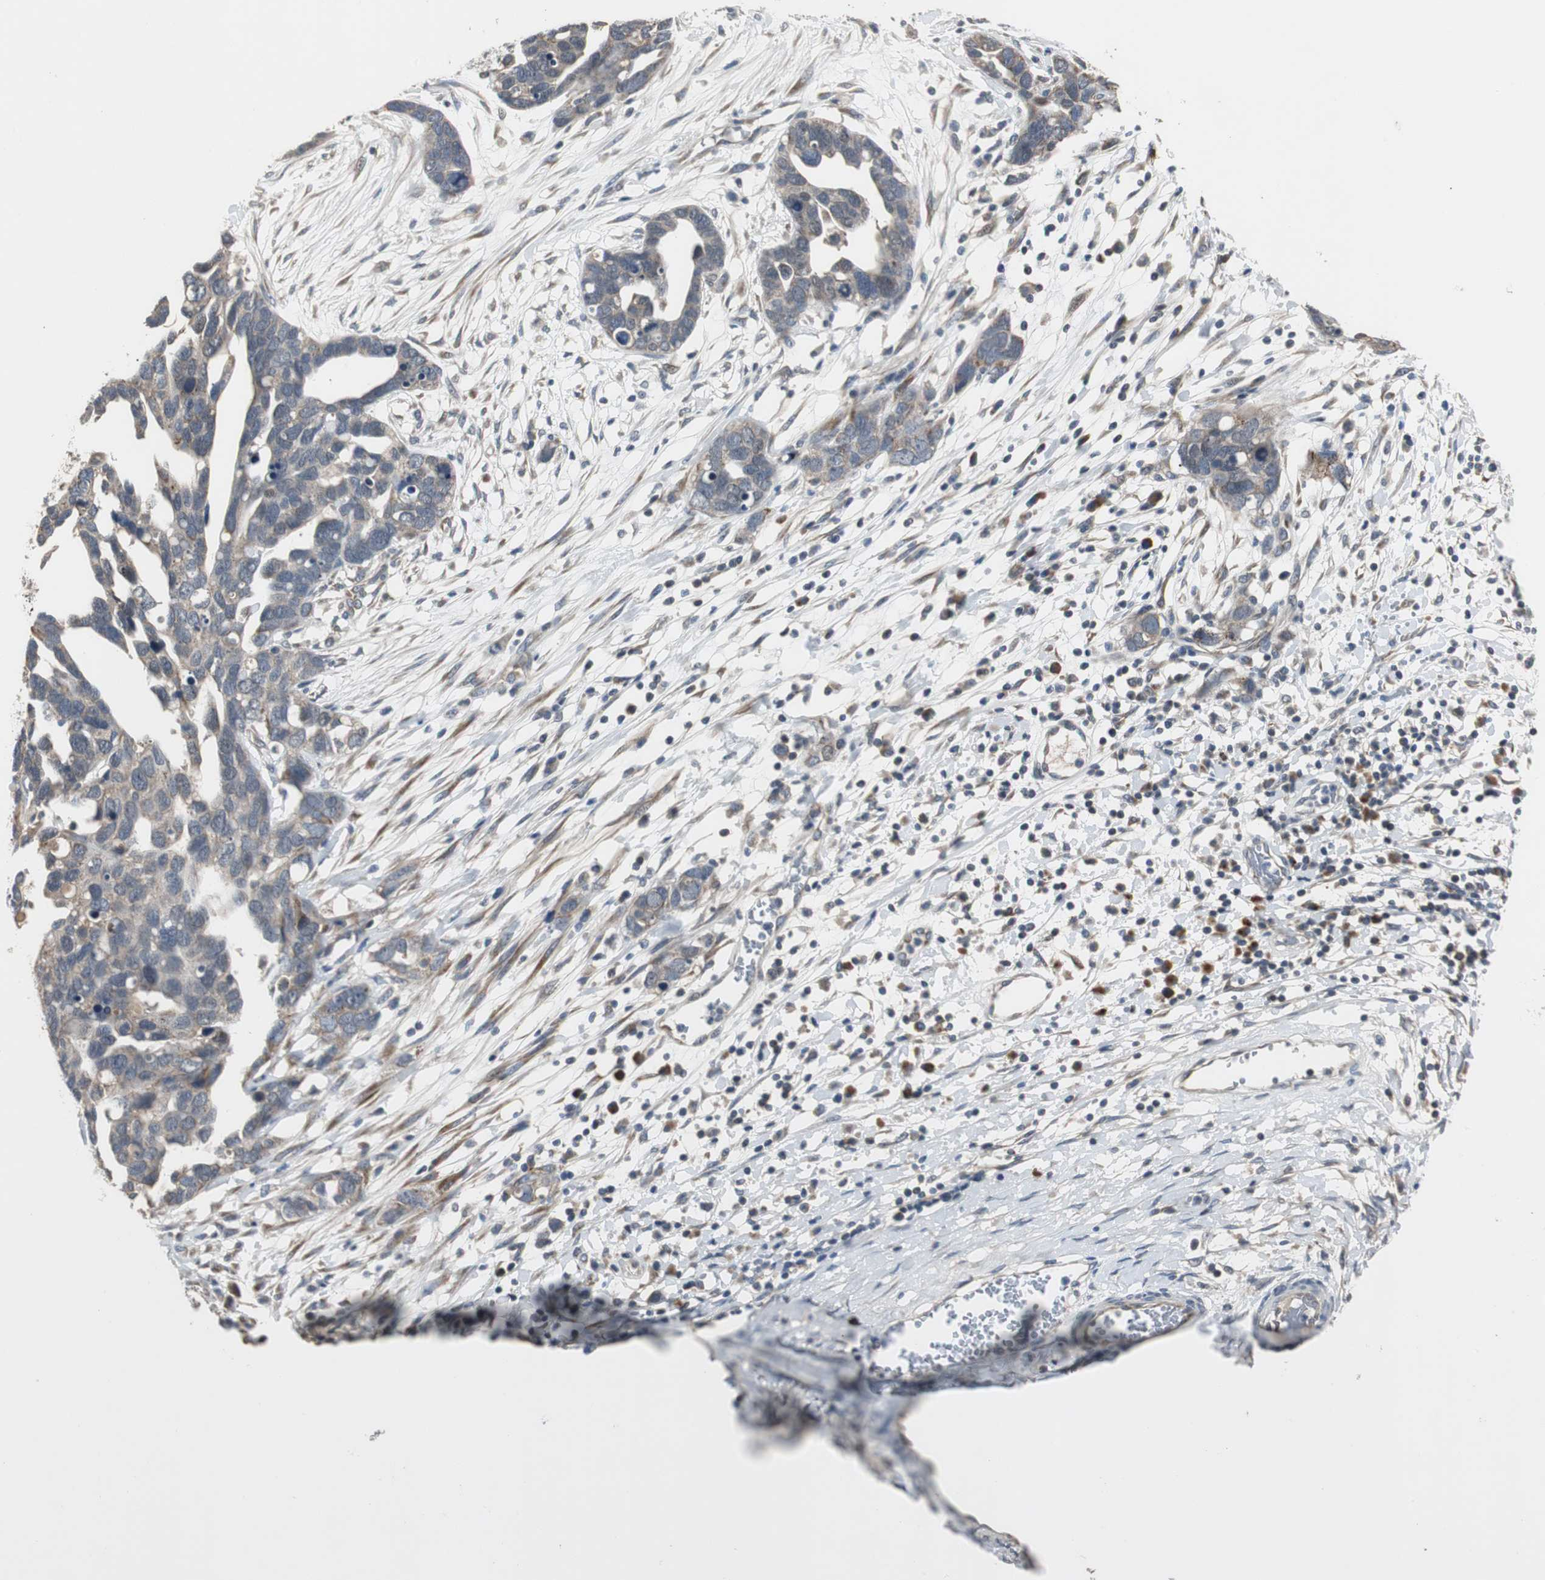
{"staining": {"intensity": "weak", "quantity": ">75%", "location": "cytoplasmic/membranous"}, "tissue": "ovarian cancer", "cell_type": "Tumor cells", "image_type": "cancer", "snomed": [{"axis": "morphology", "description": "Cystadenocarcinoma, serous, NOS"}, {"axis": "topography", "description": "Ovary"}], "caption": "A high-resolution photomicrograph shows IHC staining of ovarian cancer, which displays weak cytoplasmic/membranous staining in approximately >75% of tumor cells.", "gene": "MYT1", "patient": {"sex": "female", "age": 54}}